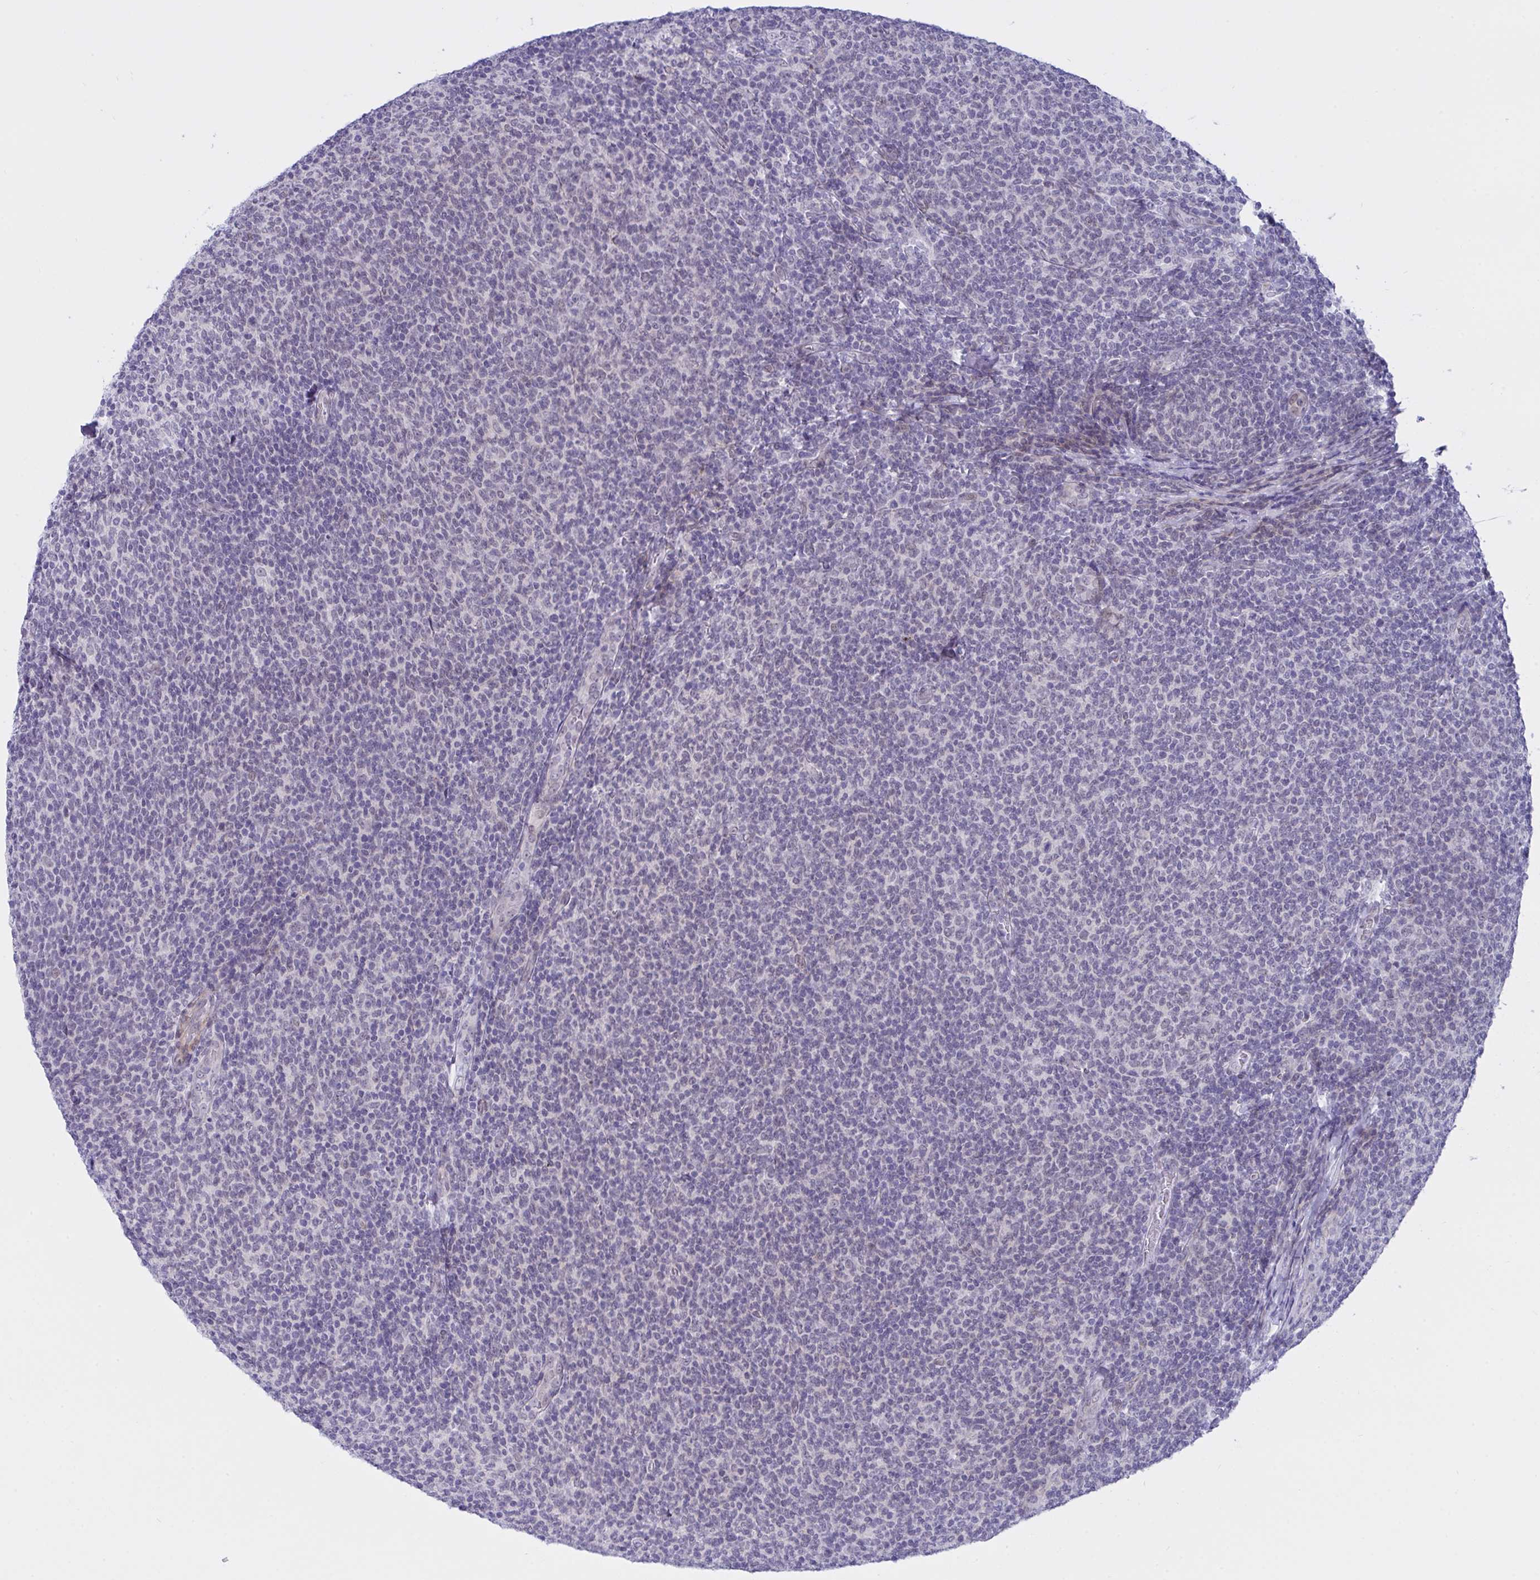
{"staining": {"intensity": "negative", "quantity": "none", "location": "none"}, "tissue": "lymphoma", "cell_type": "Tumor cells", "image_type": "cancer", "snomed": [{"axis": "morphology", "description": "Malignant lymphoma, non-Hodgkin's type, Low grade"}, {"axis": "topography", "description": "Lymph node"}], "caption": "This is an IHC image of lymphoma. There is no expression in tumor cells.", "gene": "FBXL22", "patient": {"sex": "male", "age": 52}}